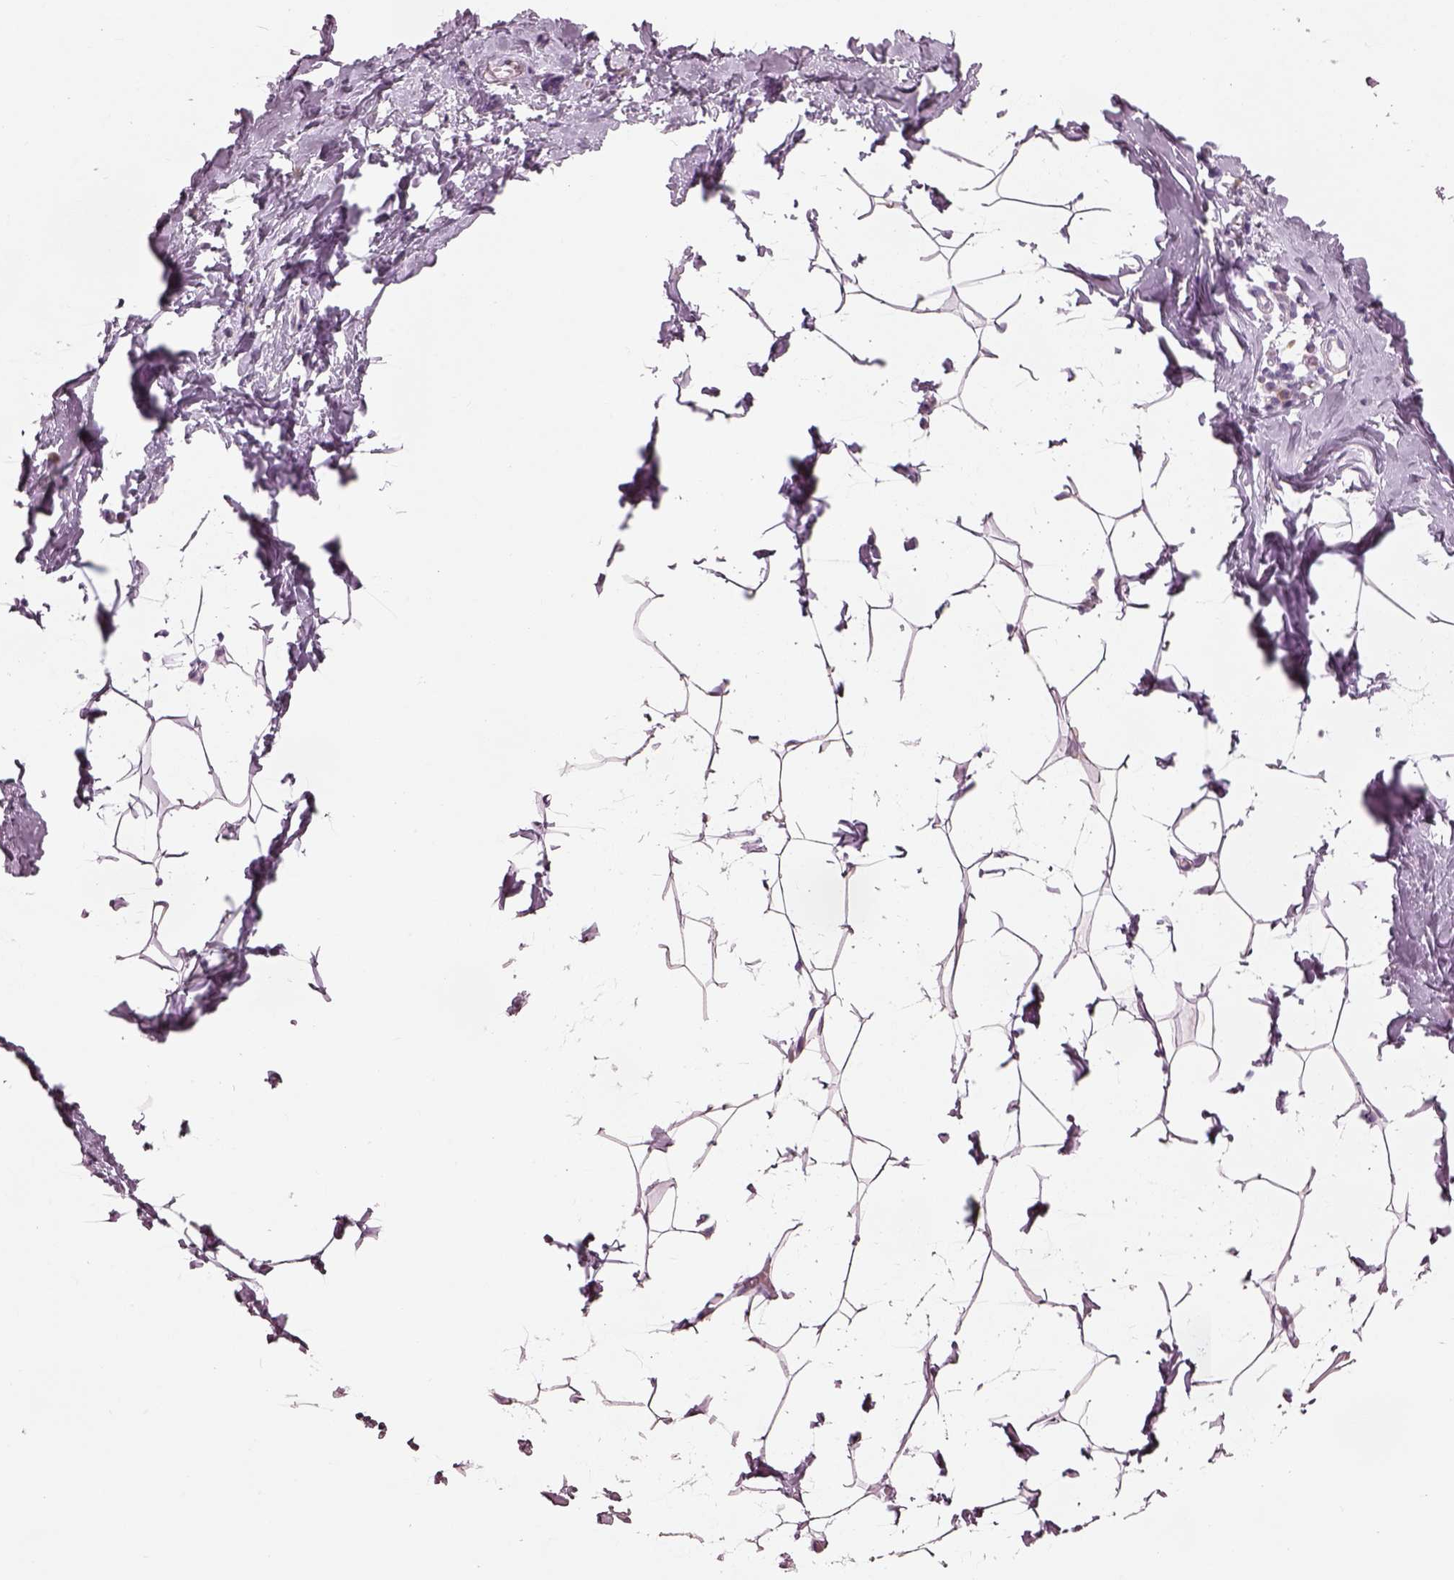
{"staining": {"intensity": "negative", "quantity": "none", "location": "none"}, "tissue": "breast", "cell_type": "Adipocytes", "image_type": "normal", "snomed": [{"axis": "morphology", "description": "Normal tissue, NOS"}, {"axis": "topography", "description": "Breast"}], "caption": "IHC photomicrograph of benign breast: human breast stained with DAB (3,3'-diaminobenzidine) displays no significant protein staining in adipocytes.", "gene": "SLC27A2", "patient": {"sex": "female", "age": 32}}